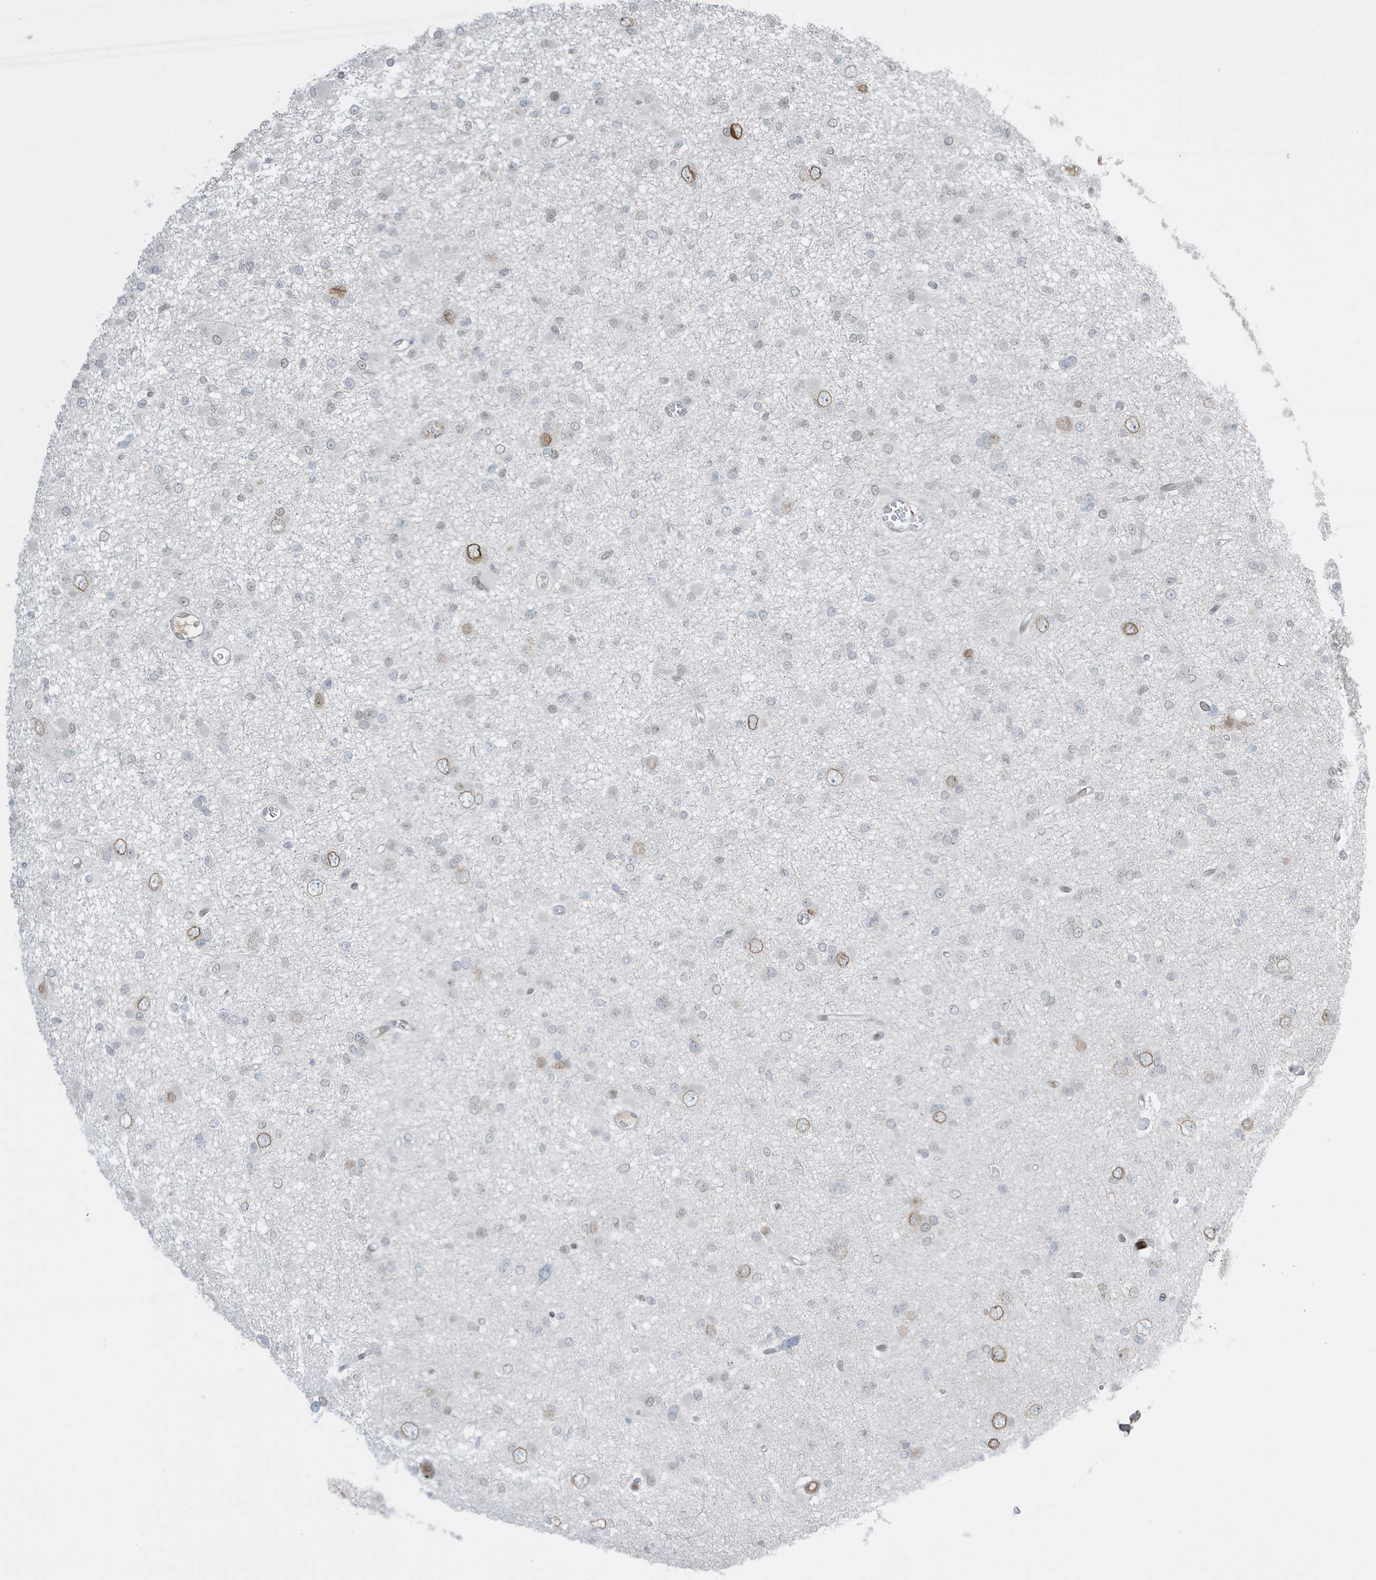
{"staining": {"intensity": "negative", "quantity": "none", "location": "none"}, "tissue": "glioma", "cell_type": "Tumor cells", "image_type": "cancer", "snomed": [{"axis": "morphology", "description": "Glioma, malignant, Low grade"}, {"axis": "topography", "description": "Brain"}], "caption": "Malignant low-grade glioma was stained to show a protein in brown. There is no significant positivity in tumor cells. (Brightfield microscopy of DAB (3,3'-diaminobenzidine) immunohistochemistry at high magnification).", "gene": "FNDC1", "patient": {"sex": "female", "age": 22}}